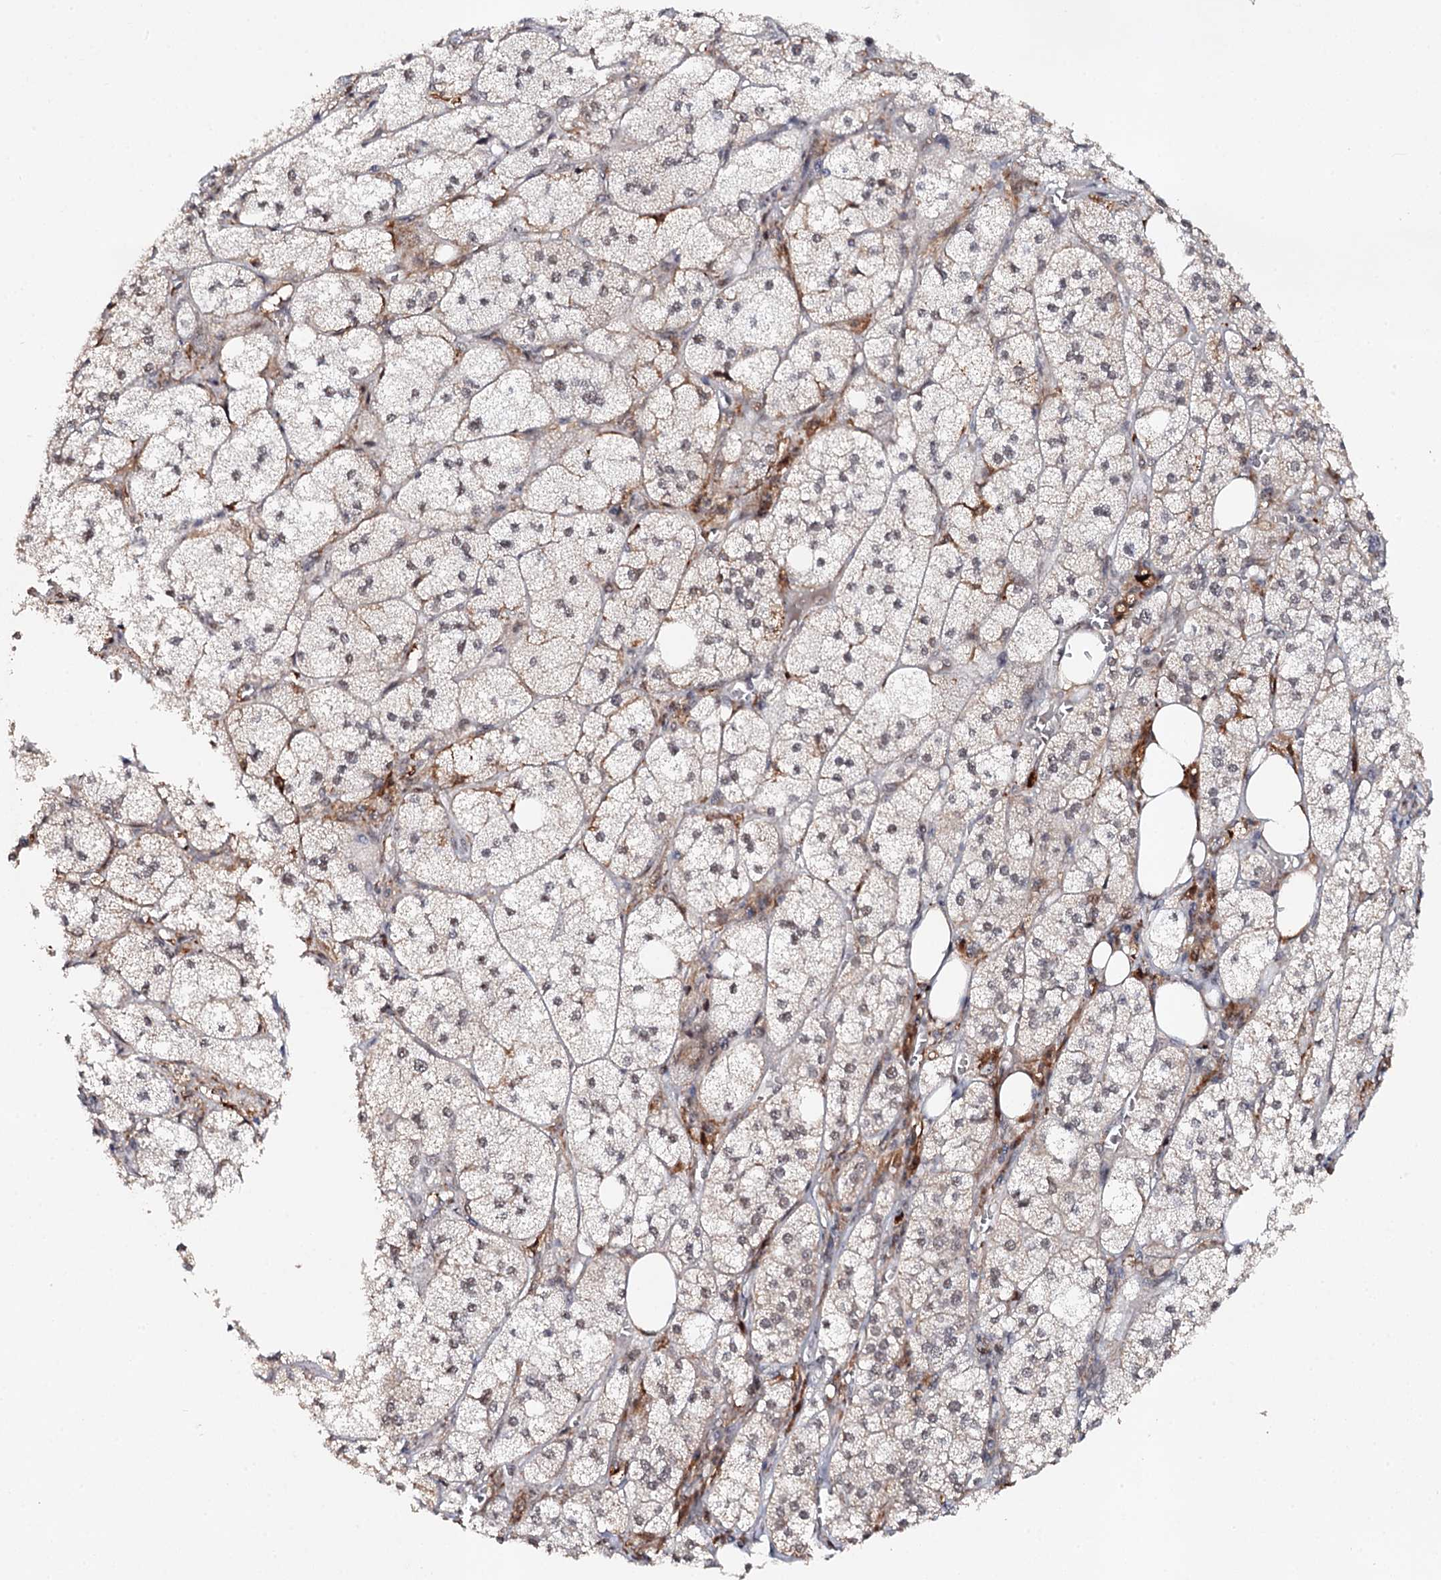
{"staining": {"intensity": "moderate", "quantity": "<25%", "location": "cytoplasmic/membranous,nuclear"}, "tissue": "adrenal gland", "cell_type": "Glandular cells", "image_type": "normal", "snomed": [{"axis": "morphology", "description": "Normal tissue, NOS"}, {"axis": "topography", "description": "Adrenal gland"}], "caption": "Immunohistochemistry of normal adrenal gland shows low levels of moderate cytoplasmic/membranous,nuclear positivity in approximately <25% of glandular cells. Immunohistochemistry (ihc) stains the protein of interest in brown and the nuclei are stained blue.", "gene": "BUD13", "patient": {"sex": "female", "age": 61}}